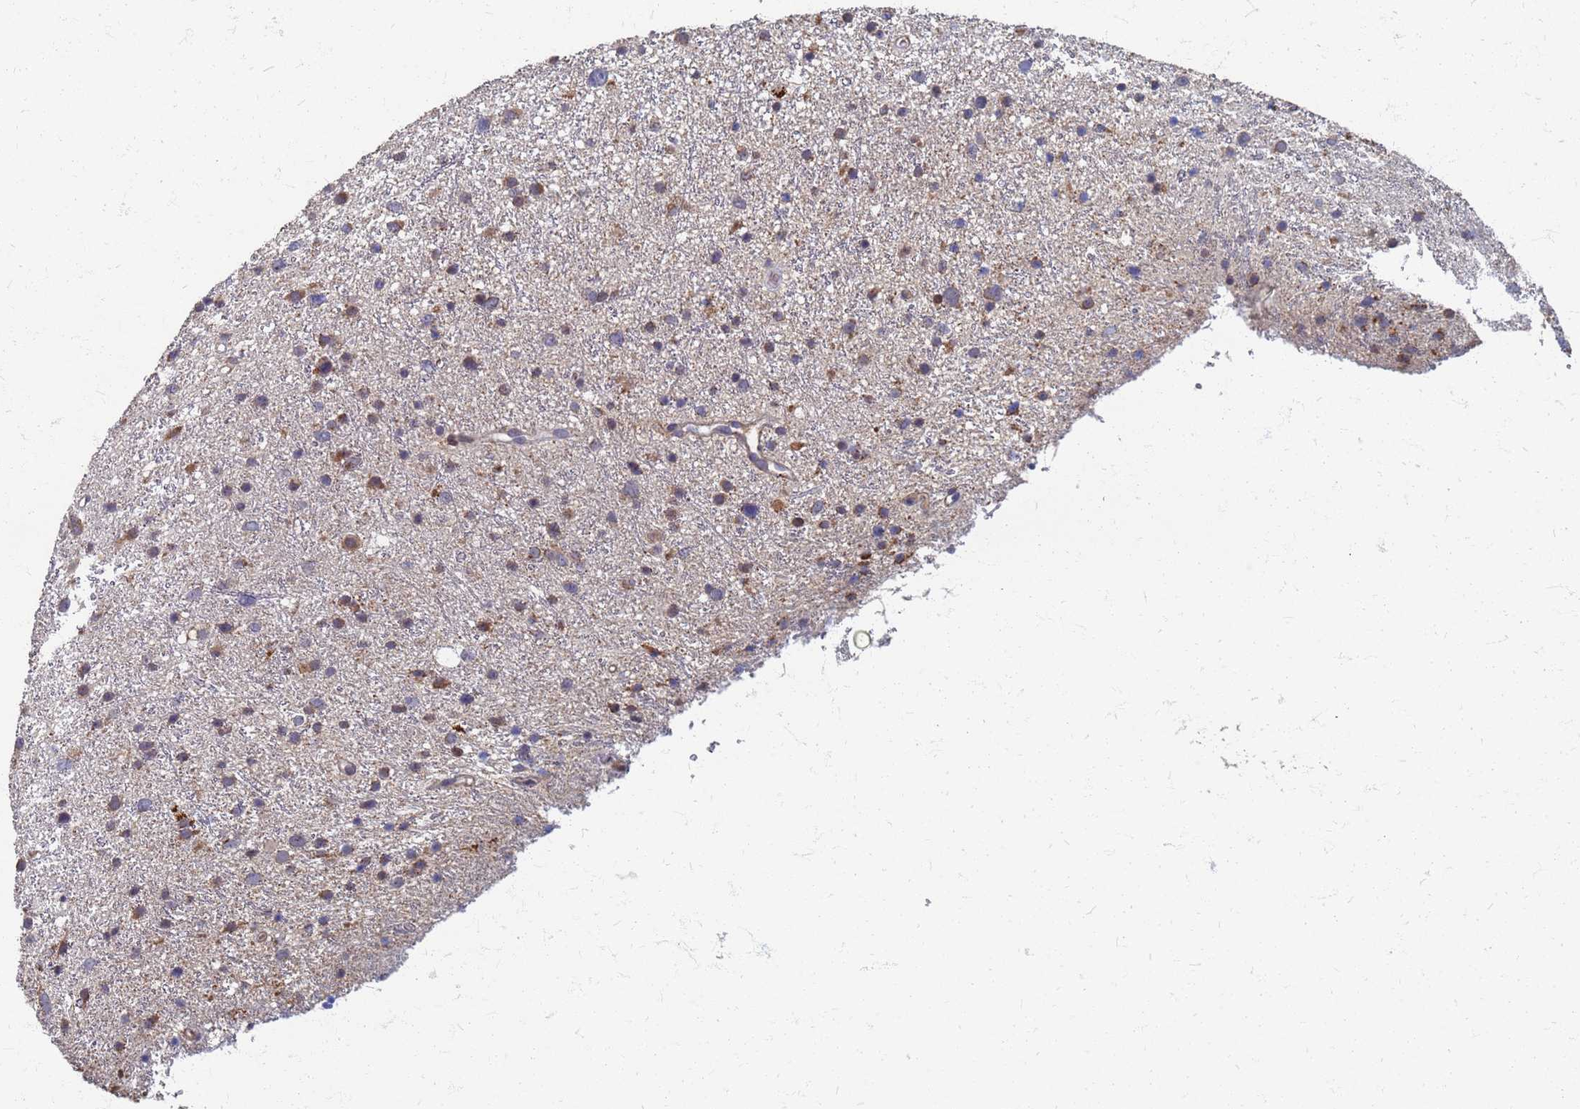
{"staining": {"intensity": "moderate", "quantity": ">75%", "location": "cytoplasmic/membranous"}, "tissue": "glioma", "cell_type": "Tumor cells", "image_type": "cancer", "snomed": [{"axis": "morphology", "description": "Glioma, malignant, Low grade"}, {"axis": "topography", "description": "Cerebral cortex"}], "caption": "High-magnification brightfield microscopy of glioma stained with DAB (3,3'-diaminobenzidine) (brown) and counterstained with hematoxylin (blue). tumor cells exhibit moderate cytoplasmic/membranous expression is identified in about>75% of cells.", "gene": "ATPAF1", "patient": {"sex": "female", "age": 39}}